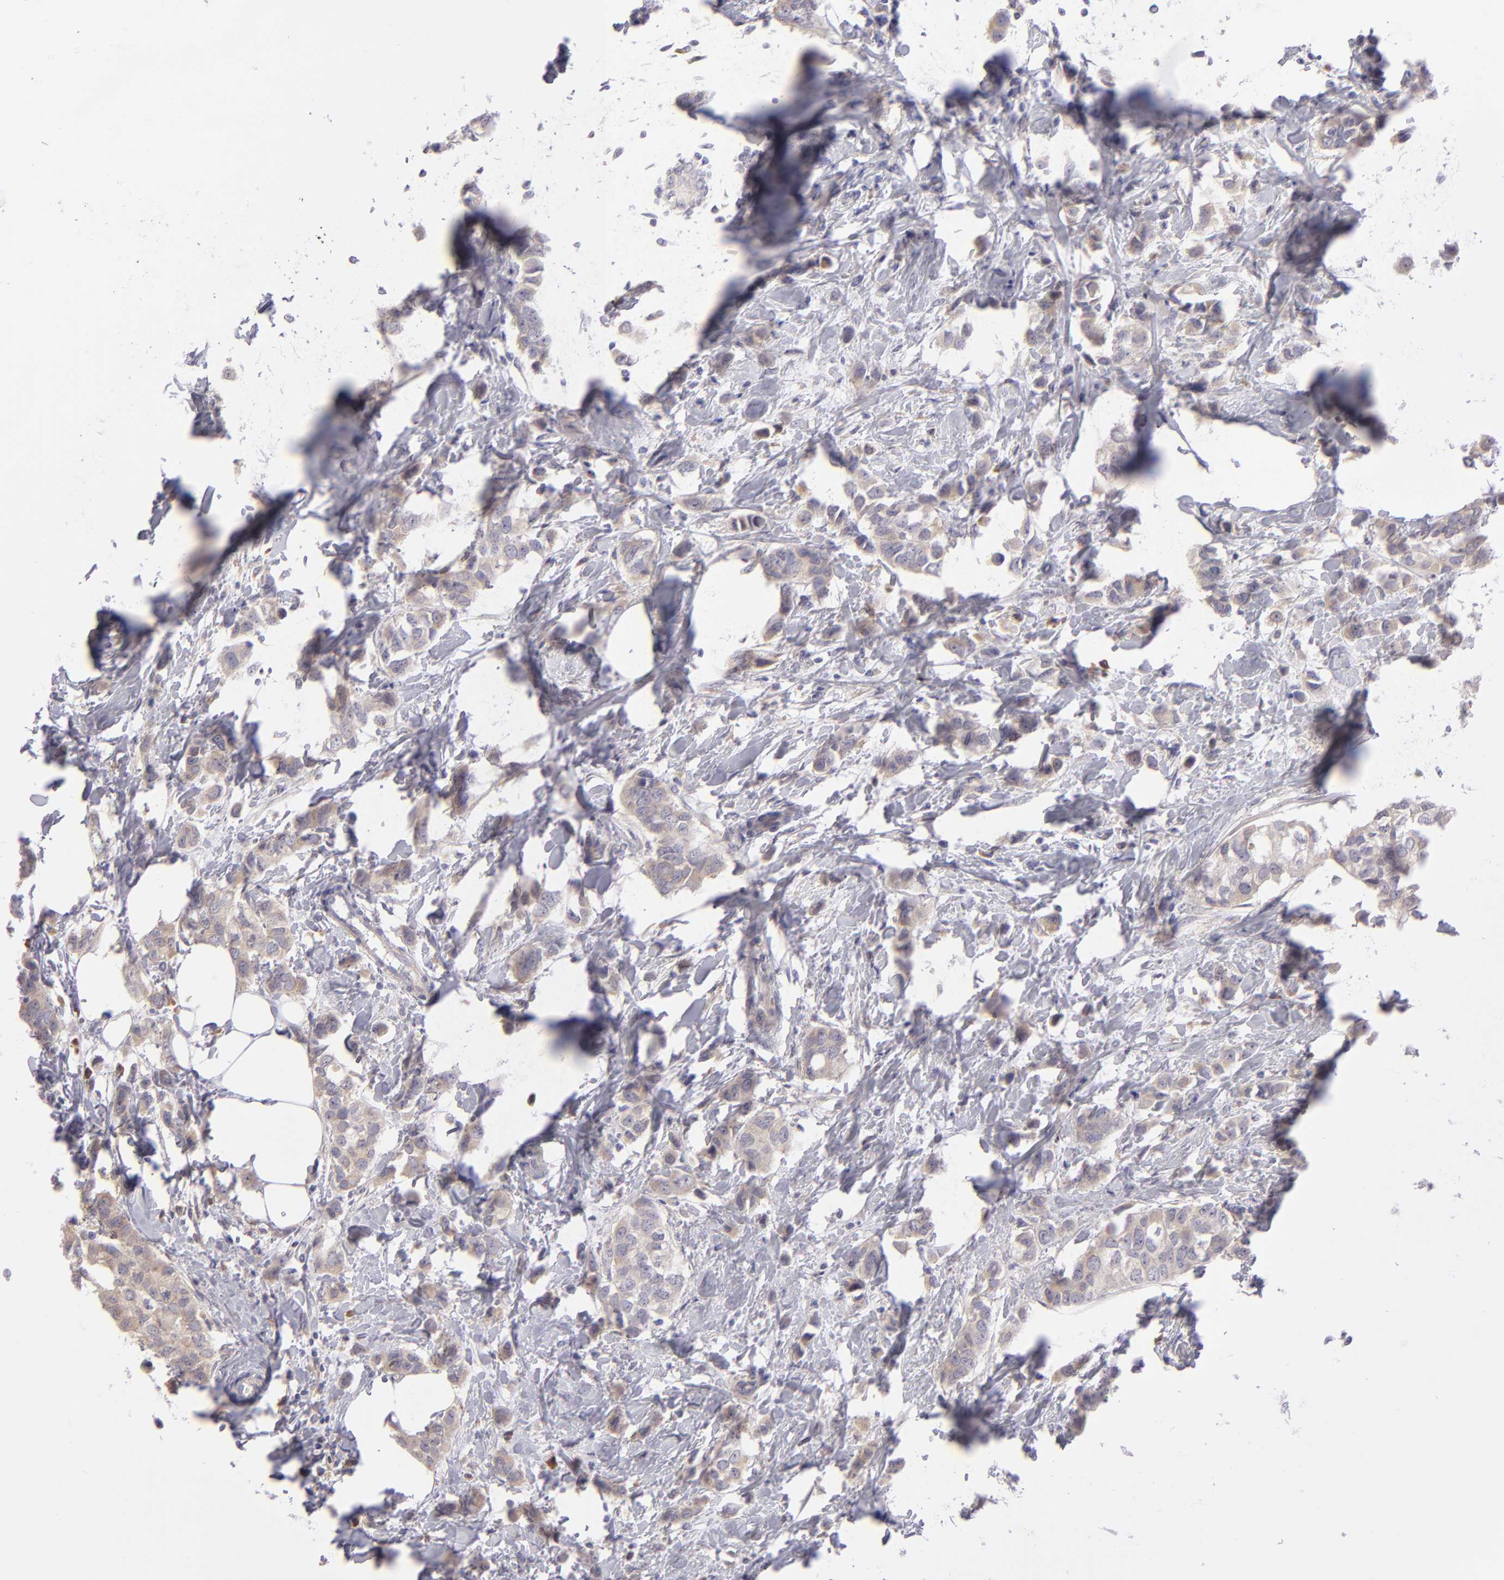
{"staining": {"intensity": "weak", "quantity": ">75%", "location": "cytoplasmic/membranous"}, "tissue": "breast cancer", "cell_type": "Tumor cells", "image_type": "cancer", "snomed": [{"axis": "morphology", "description": "Normal tissue, NOS"}, {"axis": "morphology", "description": "Duct carcinoma"}, {"axis": "topography", "description": "Breast"}], "caption": "Weak cytoplasmic/membranous protein positivity is present in approximately >75% of tumor cells in breast cancer (infiltrating ductal carcinoma). (DAB IHC with brightfield microscopy, high magnification).", "gene": "TRAF3", "patient": {"sex": "female", "age": 50}}